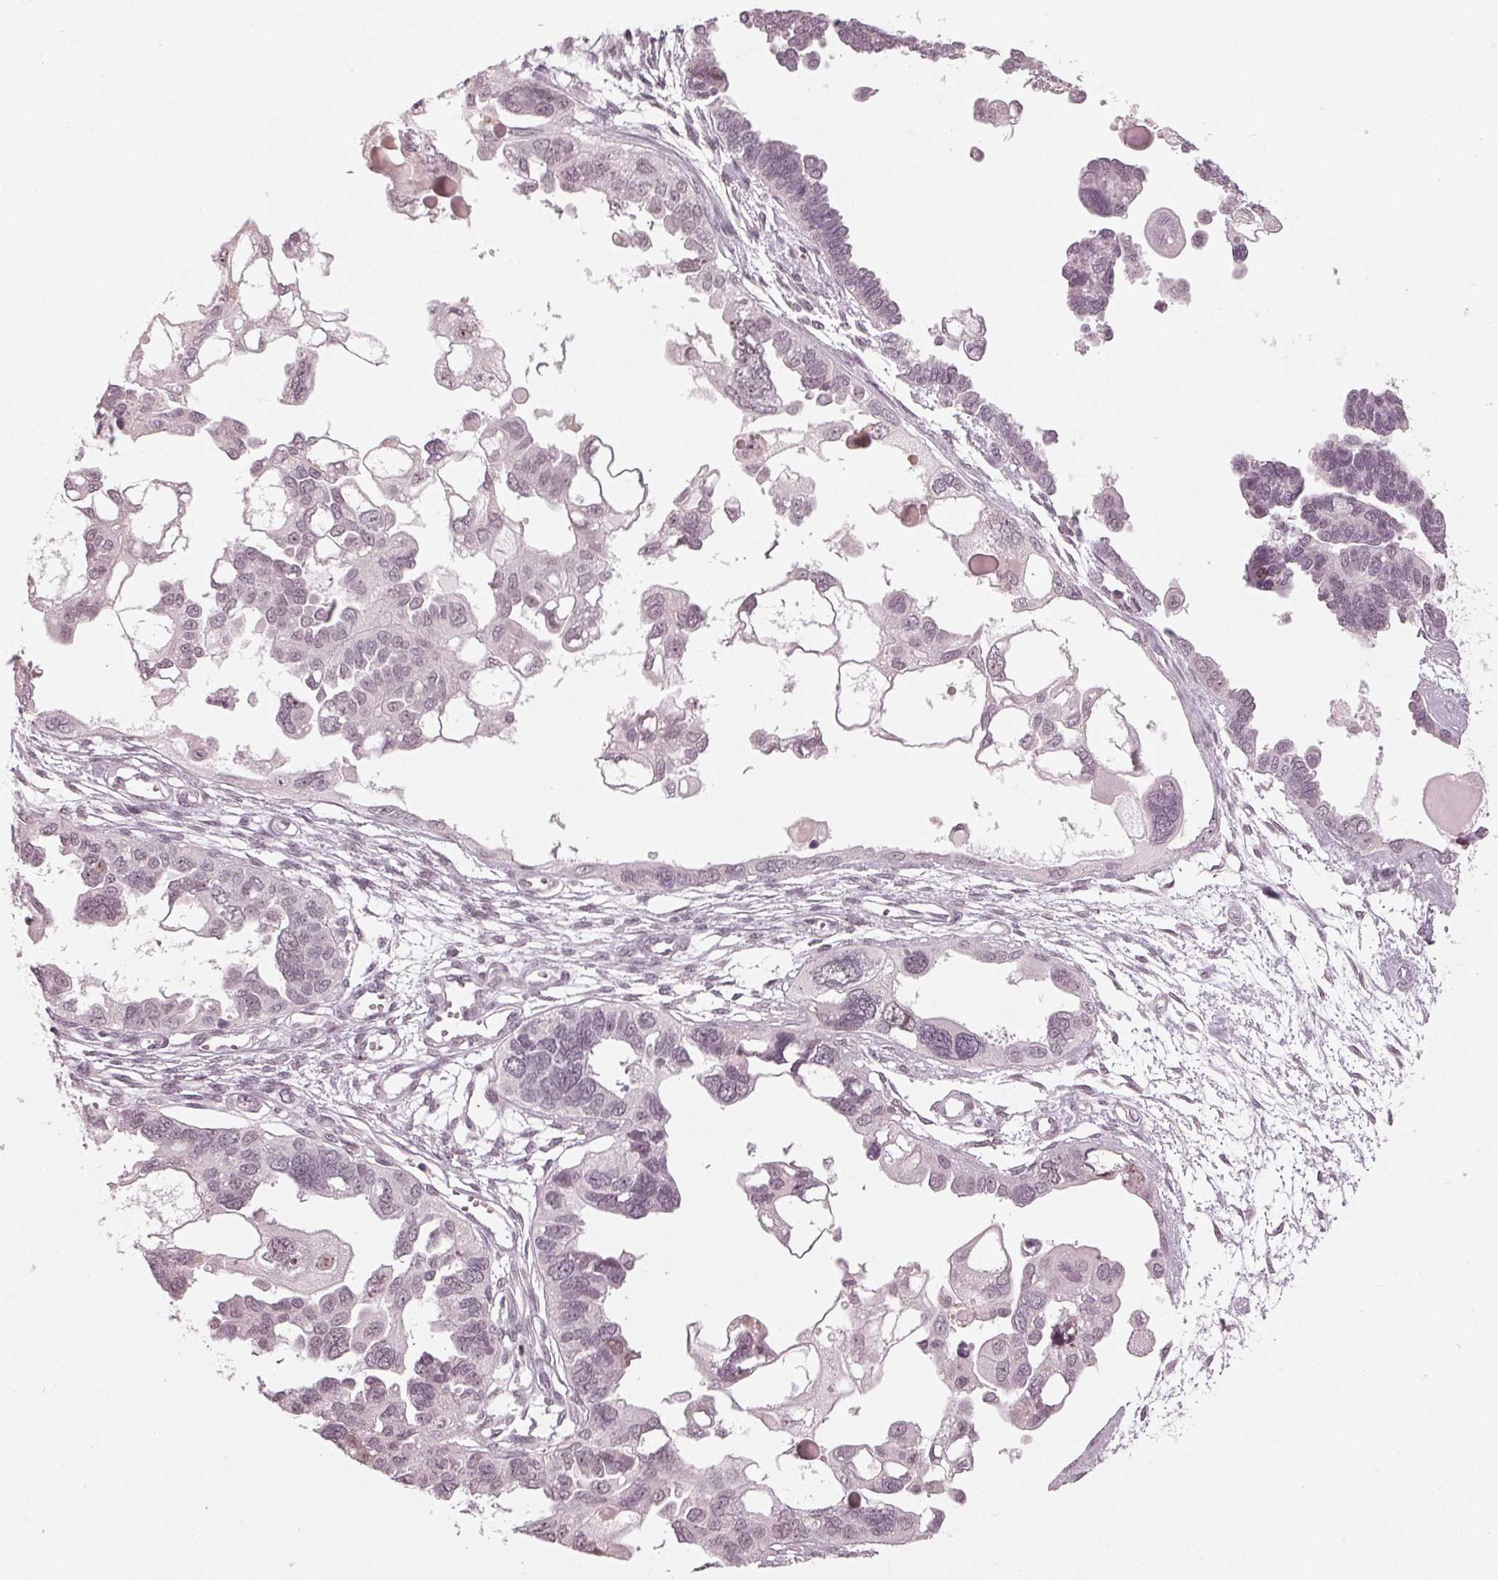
{"staining": {"intensity": "negative", "quantity": "none", "location": "none"}, "tissue": "ovarian cancer", "cell_type": "Tumor cells", "image_type": "cancer", "snomed": [{"axis": "morphology", "description": "Cystadenocarcinoma, serous, NOS"}, {"axis": "topography", "description": "Ovary"}], "caption": "Immunohistochemistry (IHC) of human ovarian cancer (serous cystadenocarcinoma) demonstrates no expression in tumor cells.", "gene": "ADPRHL1", "patient": {"sex": "female", "age": 51}}